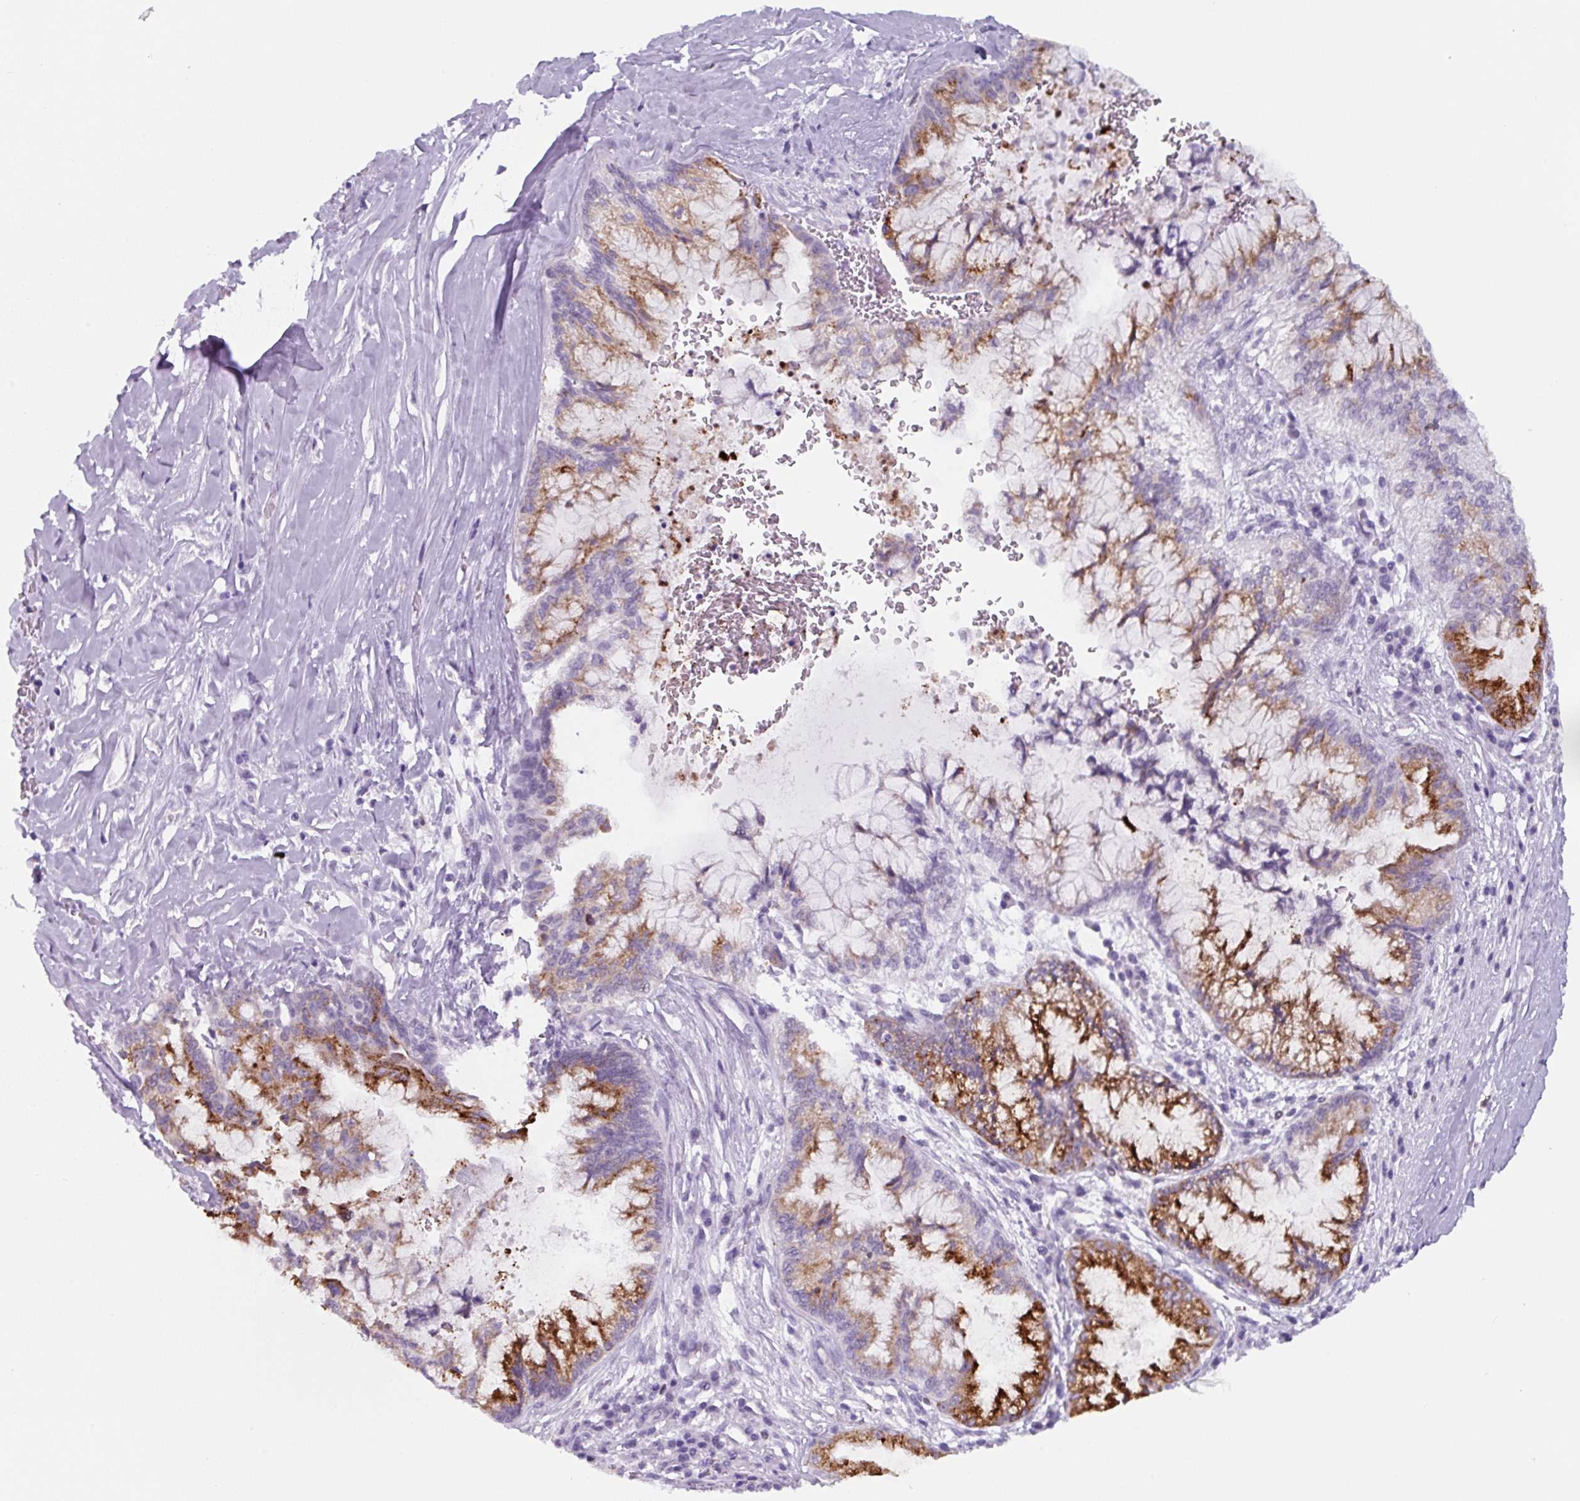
{"staining": {"intensity": "strong", "quantity": "25%-75%", "location": "cytoplasmic/membranous"}, "tissue": "pancreatic cancer", "cell_type": "Tumor cells", "image_type": "cancer", "snomed": [{"axis": "morphology", "description": "Adenocarcinoma, NOS"}, {"axis": "topography", "description": "Pancreas"}], "caption": "Strong cytoplasmic/membranous staining for a protein is seen in approximately 25%-75% of tumor cells of pancreatic adenocarcinoma using immunohistochemistry.", "gene": "TNFRSF8", "patient": {"sex": "male", "age": 73}}